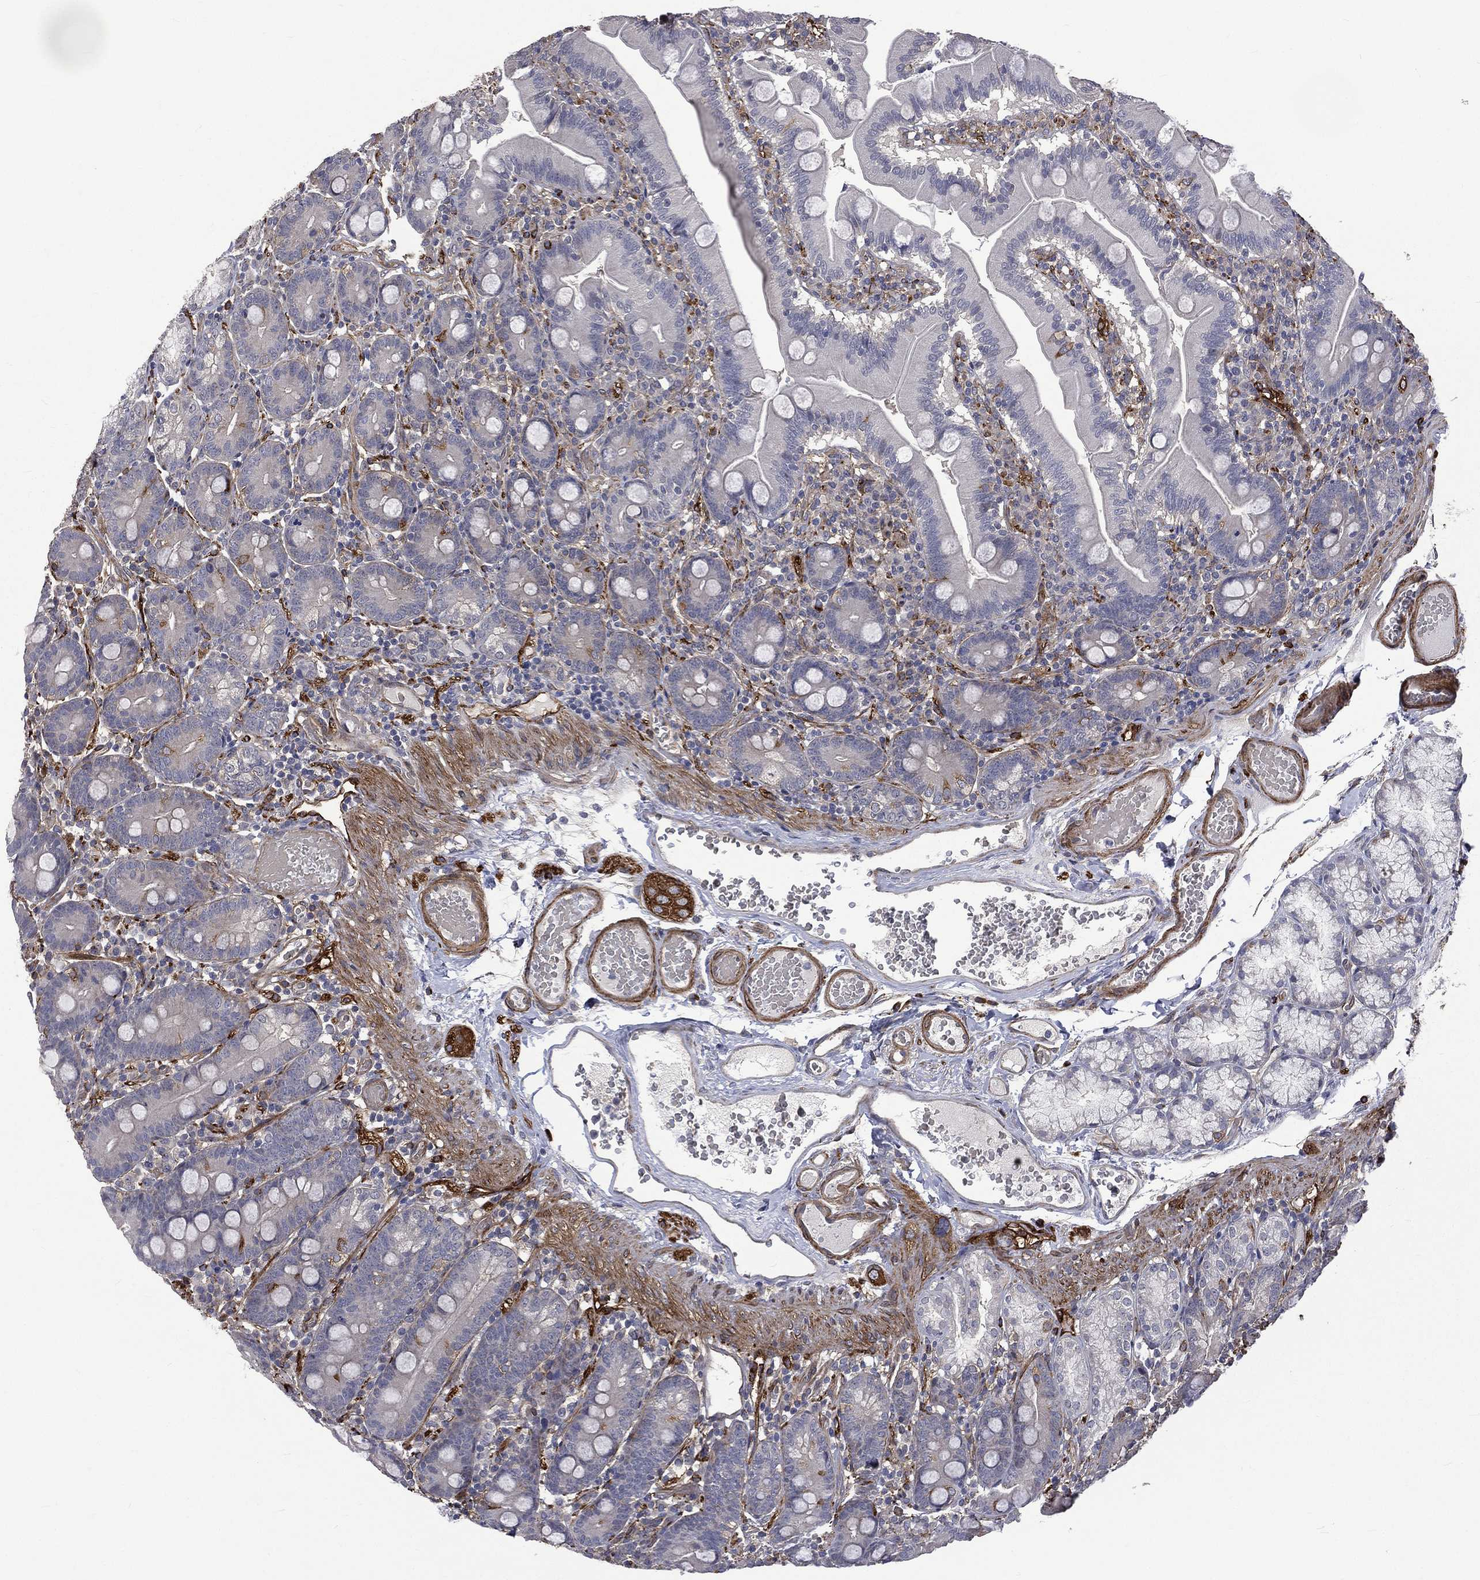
{"staining": {"intensity": "negative", "quantity": "none", "location": "none"}, "tissue": "duodenum", "cell_type": "Glandular cells", "image_type": "normal", "snomed": [{"axis": "morphology", "description": "Normal tissue, NOS"}, {"axis": "topography", "description": "Duodenum"}], "caption": "Protein analysis of unremarkable duodenum shows no significant positivity in glandular cells.", "gene": "PPFIBP1", "patient": {"sex": "female", "age": 67}}